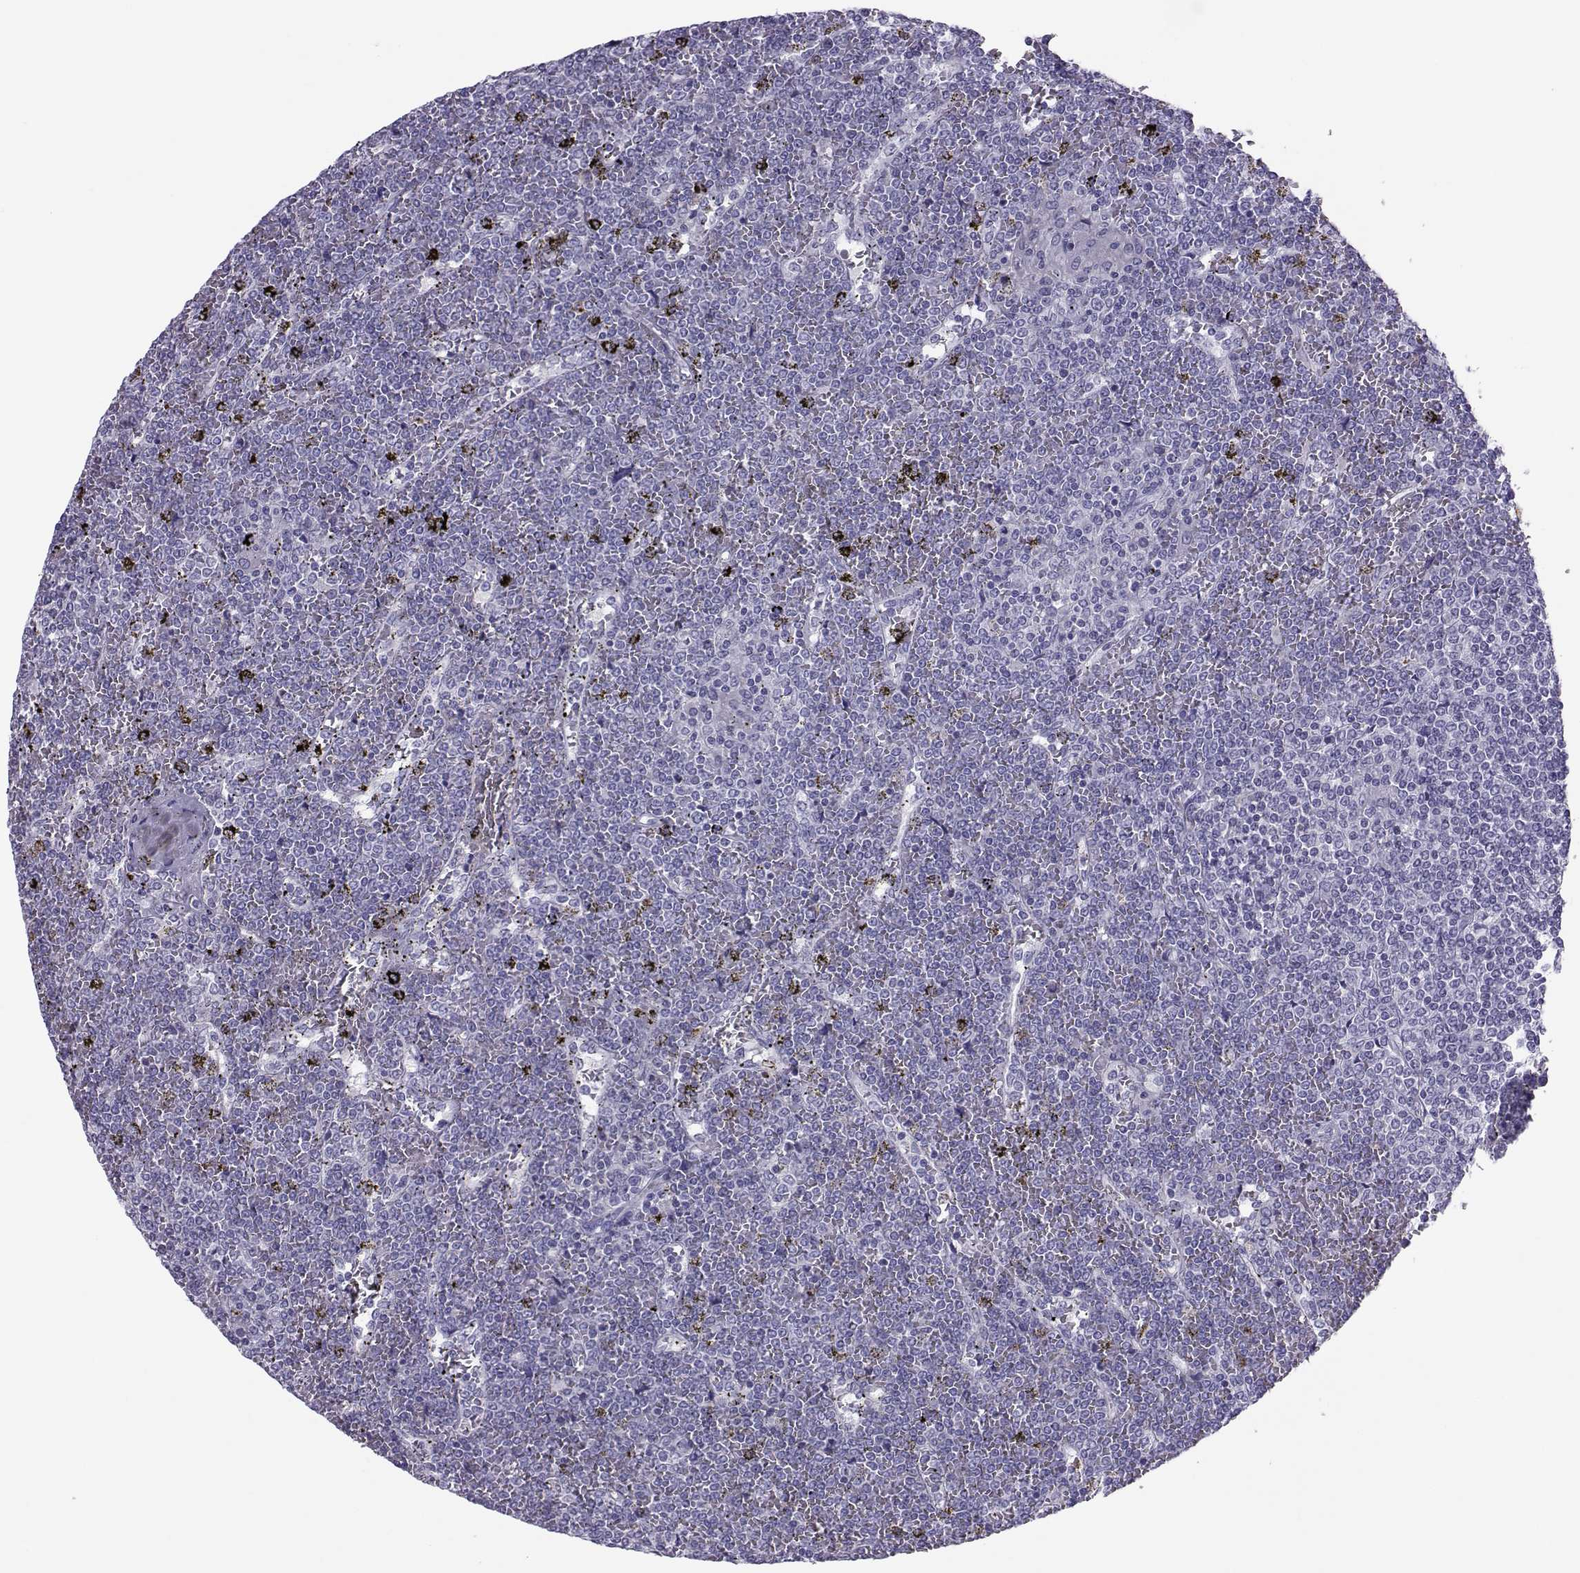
{"staining": {"intensity": "negative", "quantity": "none", "location": "none"}, "tissue": "lymphoma", "cell_type": "Tumor cells", "image_type": "cancer", "snomed": [{"axis": "morphology", "description": "Malignant lymphoma, non-Hodgkin's type, Low grade"}, {"axis": "topography", "description": "Spleen"}], "caption": "Tumor cells show no significant expression in lymphoma.", "gene": "TRPM7", "patient": {"sex": "female", "age": 19}}